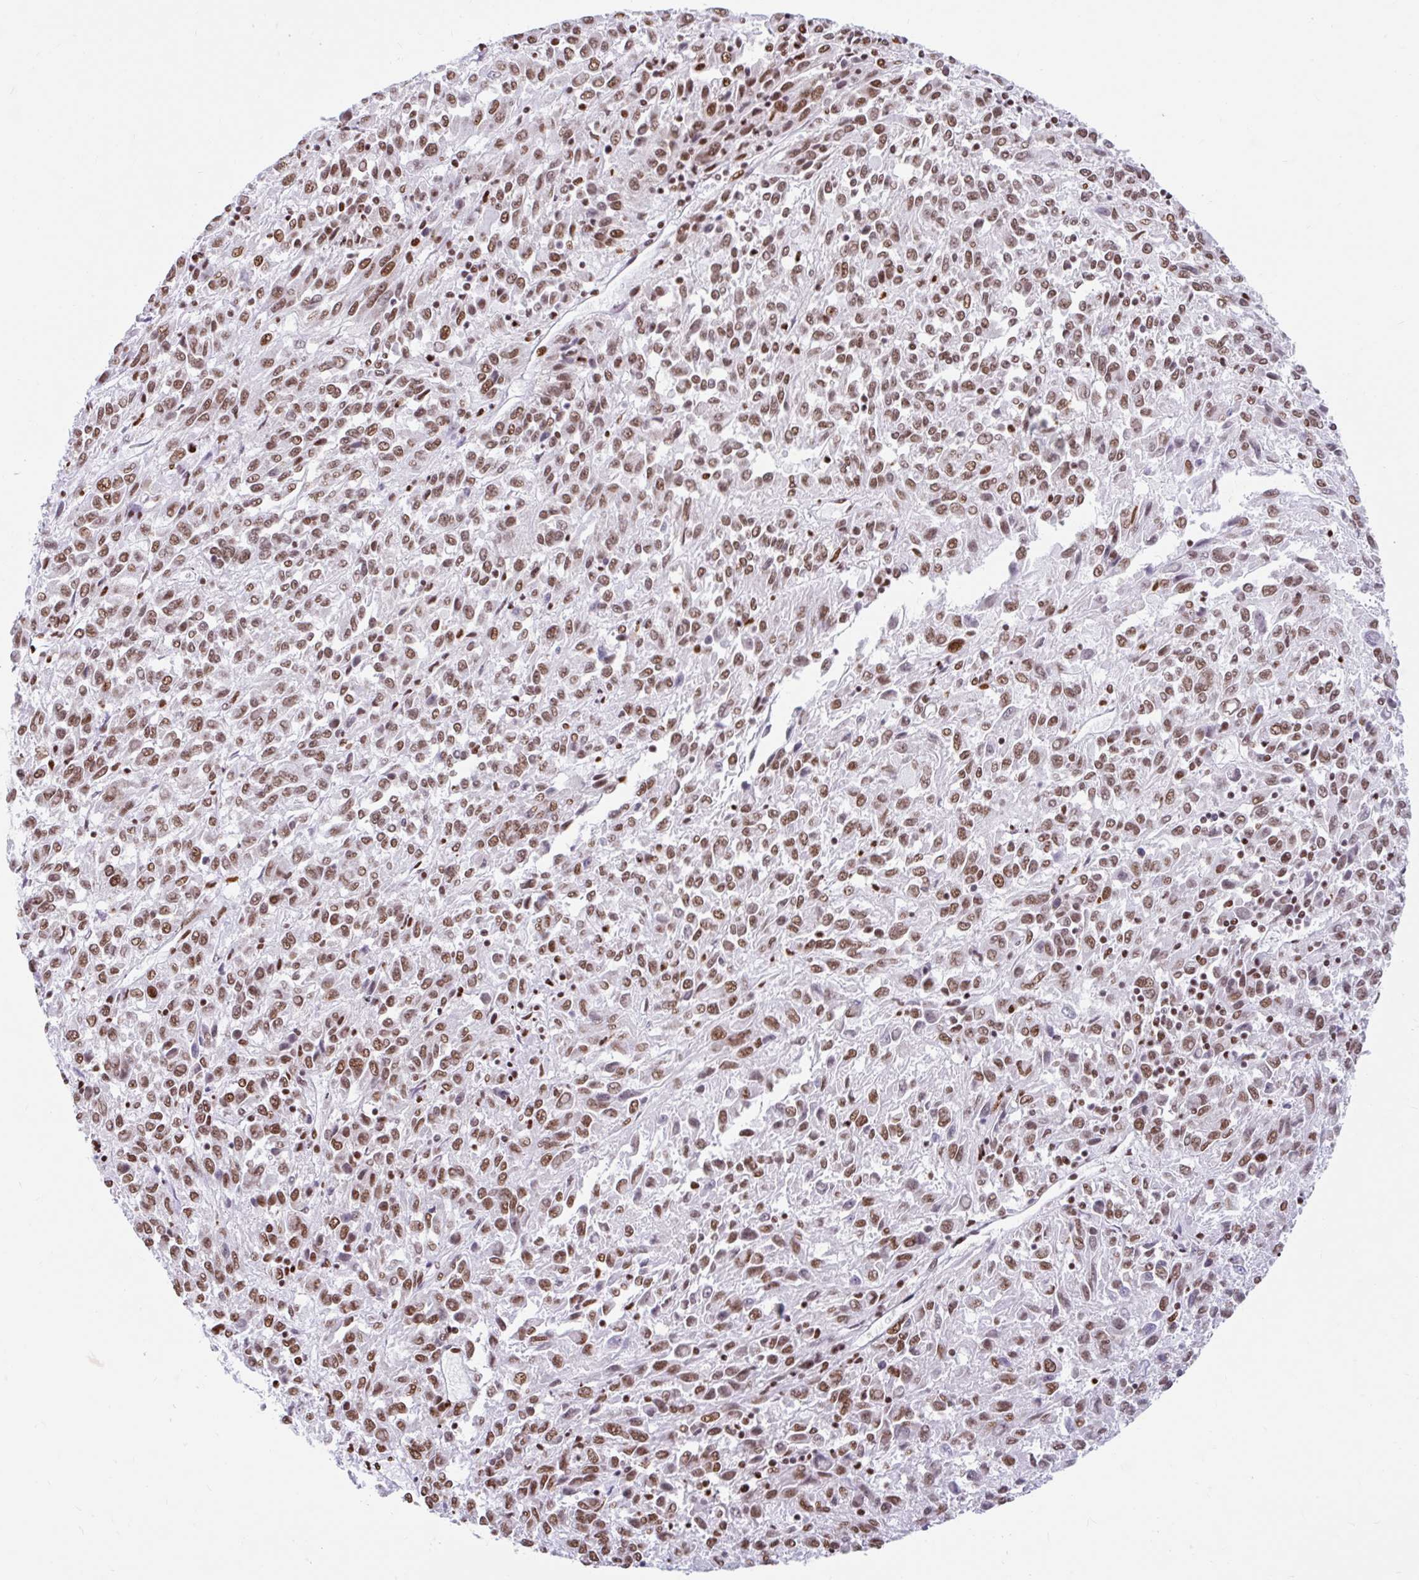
{"staining": {"intensity": "moderate", "quantity": ">75%", "location": "nuclear"}, "tissue": "melanoma", "cell_type": "Tumor cells", "image_type": "cancer", "snomed": [{"axis": "morphology", "description": "Malignant melanoma, Metastatic site"}, {"axis": "topography", "description": "Lung"}], "caption": "Tumor cells show moderate nuclear expression in approximately >75% of cells in malignant melanoma (metastatic site).", "gene": "KHDRBS1", "patient": {"sex": "male", "age": 64}}